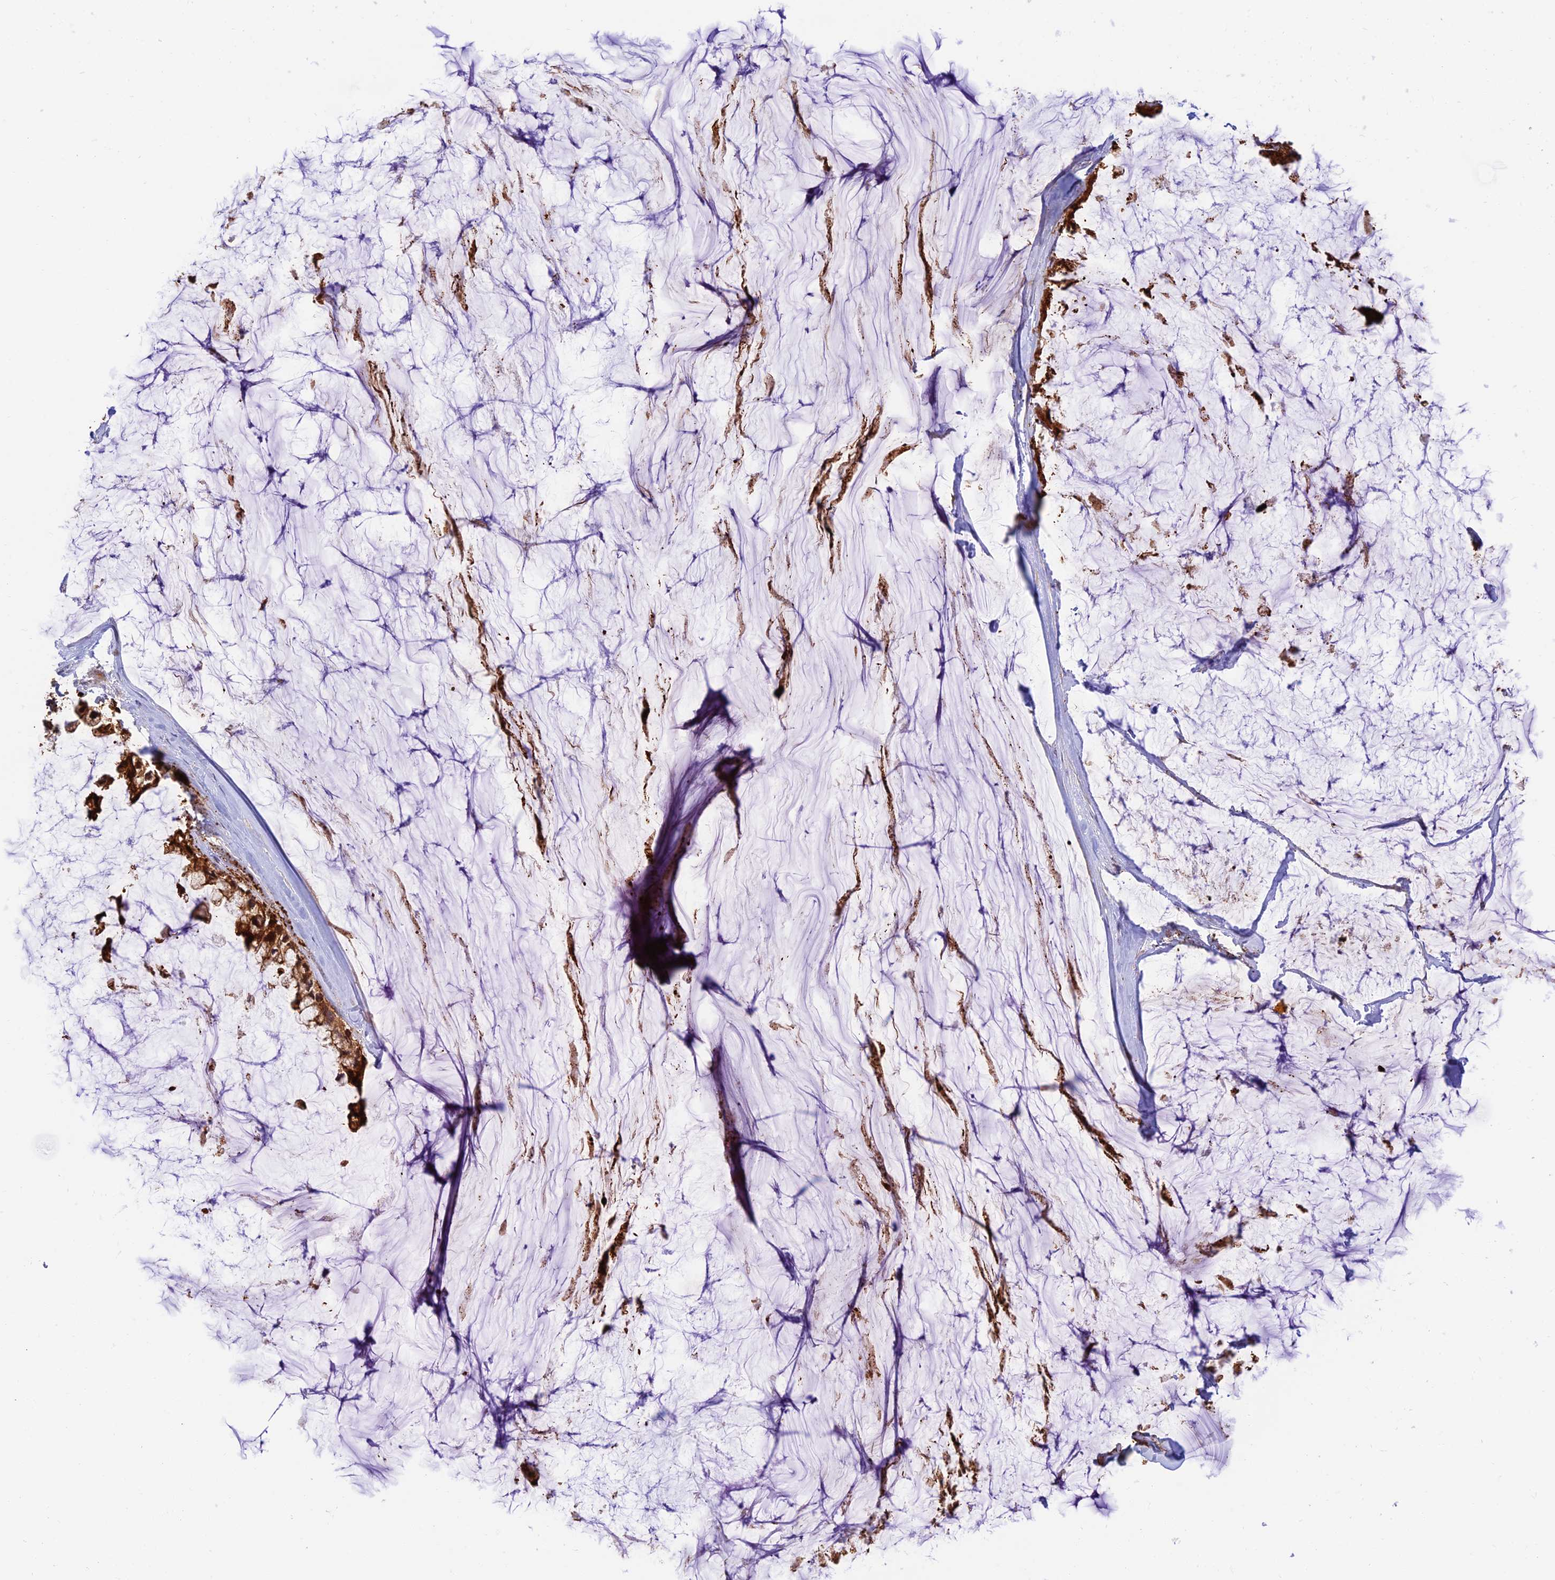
{"staining": {"intensity": "strong", "quantity": ">75%", "location": "cytoplasmic/membranous"}, "tissue": "ovarian cancer", "cell_type": "Tumor cells", "image_type": "cancer", "snomed": [{"axis": "morphology", "description": "Cystadenocarcinoma, mucinous, NOS"}, {"axis": "topography", "description": "Ovary"}], "caption": "Brown immunohistochemical staining in ovarian cancer exhibits strong cytoplasmic/membranous positivity in about >75% of tumor cells. (Brightfield microscopy of DAB IHC at high magnification).", "gene": "PPP1R12C", "patient": {"sex": "female", "age": 39}}